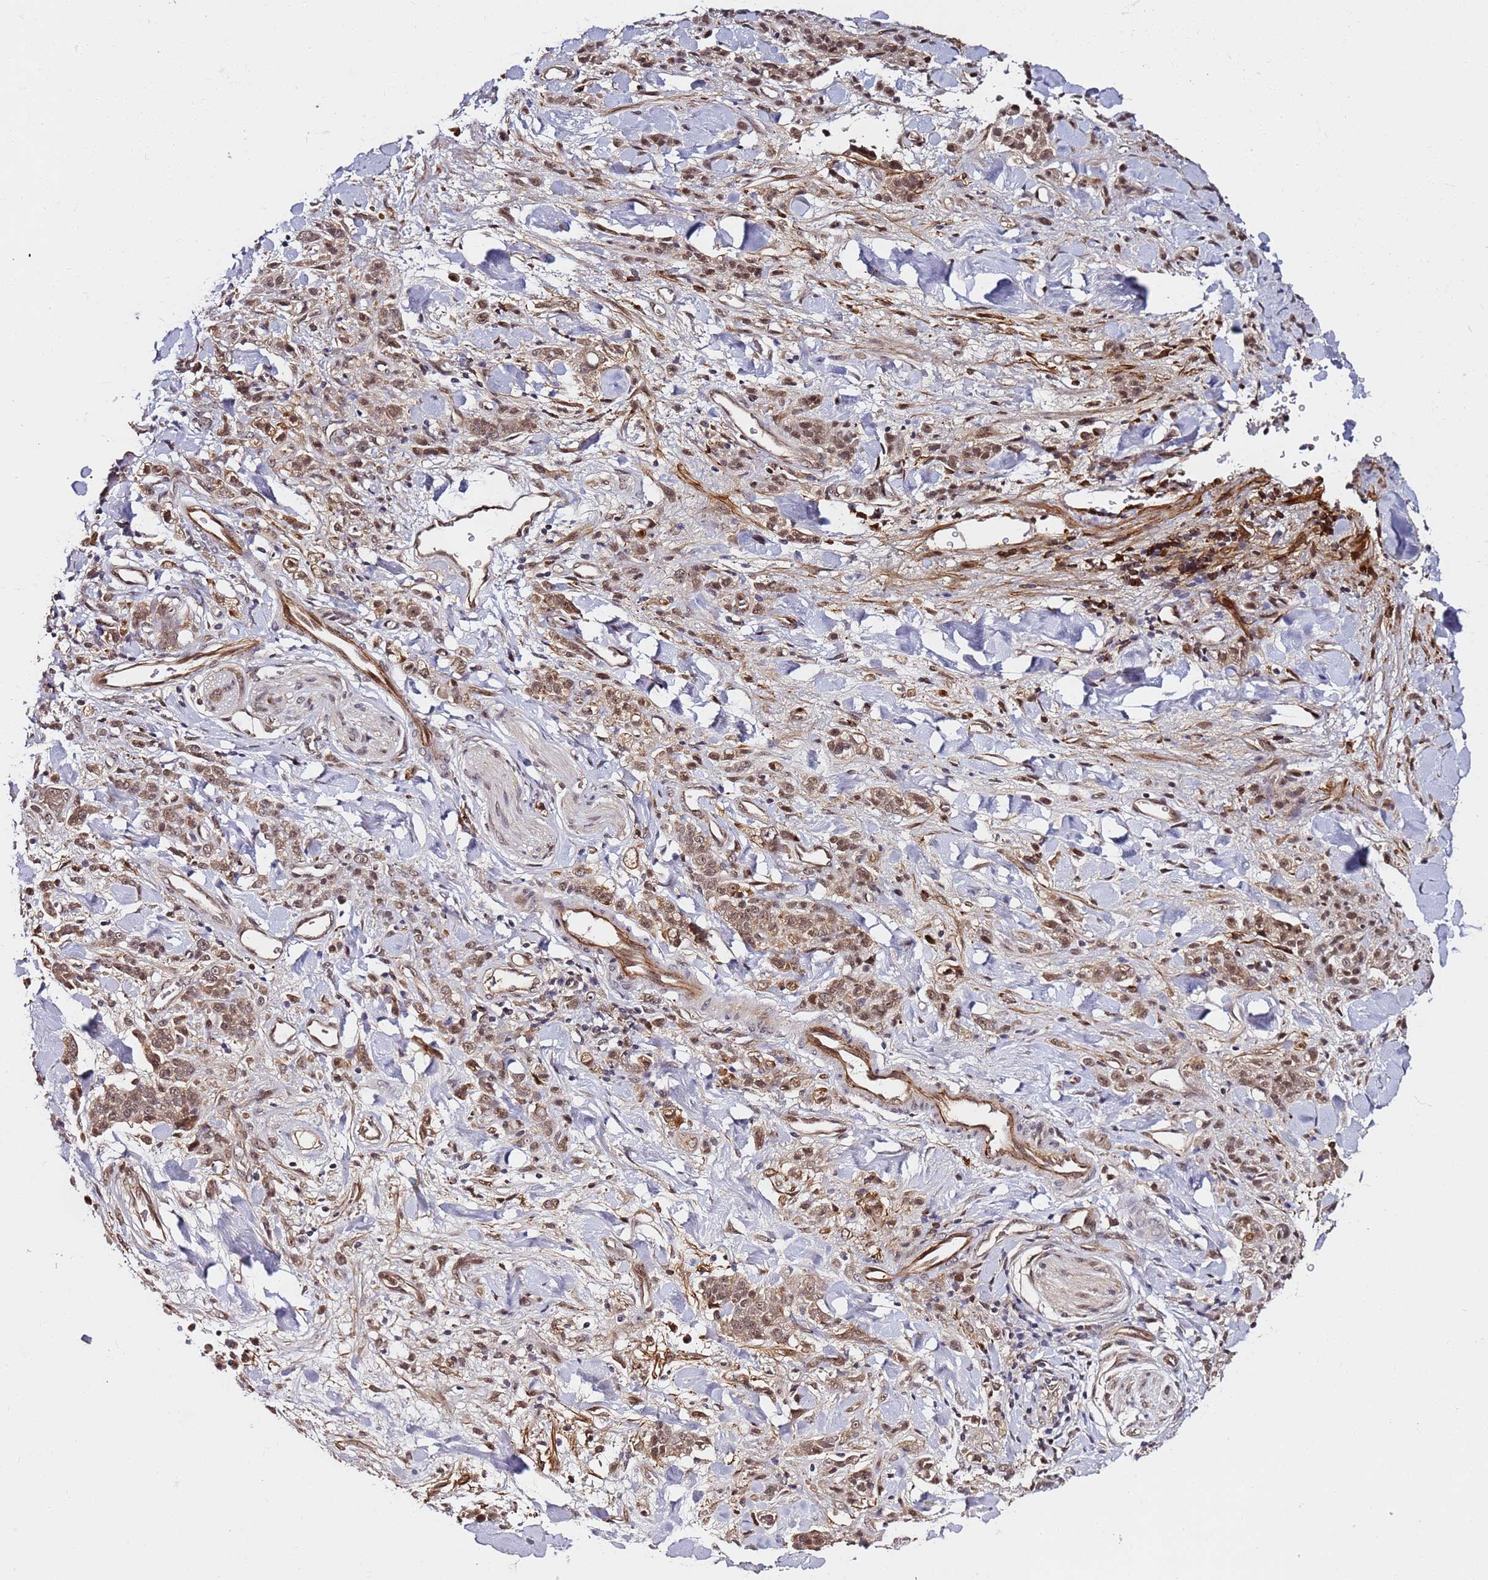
{"staining": {"intensity": "weak", "quantity": ">75%", "location": "cytoplasmic/membranous,nuclear"}, "tissue": "stomach cancer", "cell_type": "Tumor cells", "image_type": "cancer", "snomed": [{"axis": "morphology", "description": "Normal tissue, NOS"}, {"axis": "morphology", "description": "Adenocarcinoma, NOS"}, {"axis": "topography", "description": "Stomach"}], "caption": "A brown stain labels weak cytoplasmic/membranous and nuclear expression of a protein in human stomach cancer tumor cells.", "gene": "RGS18", "patient": {"sex": "male", "age": 82}}